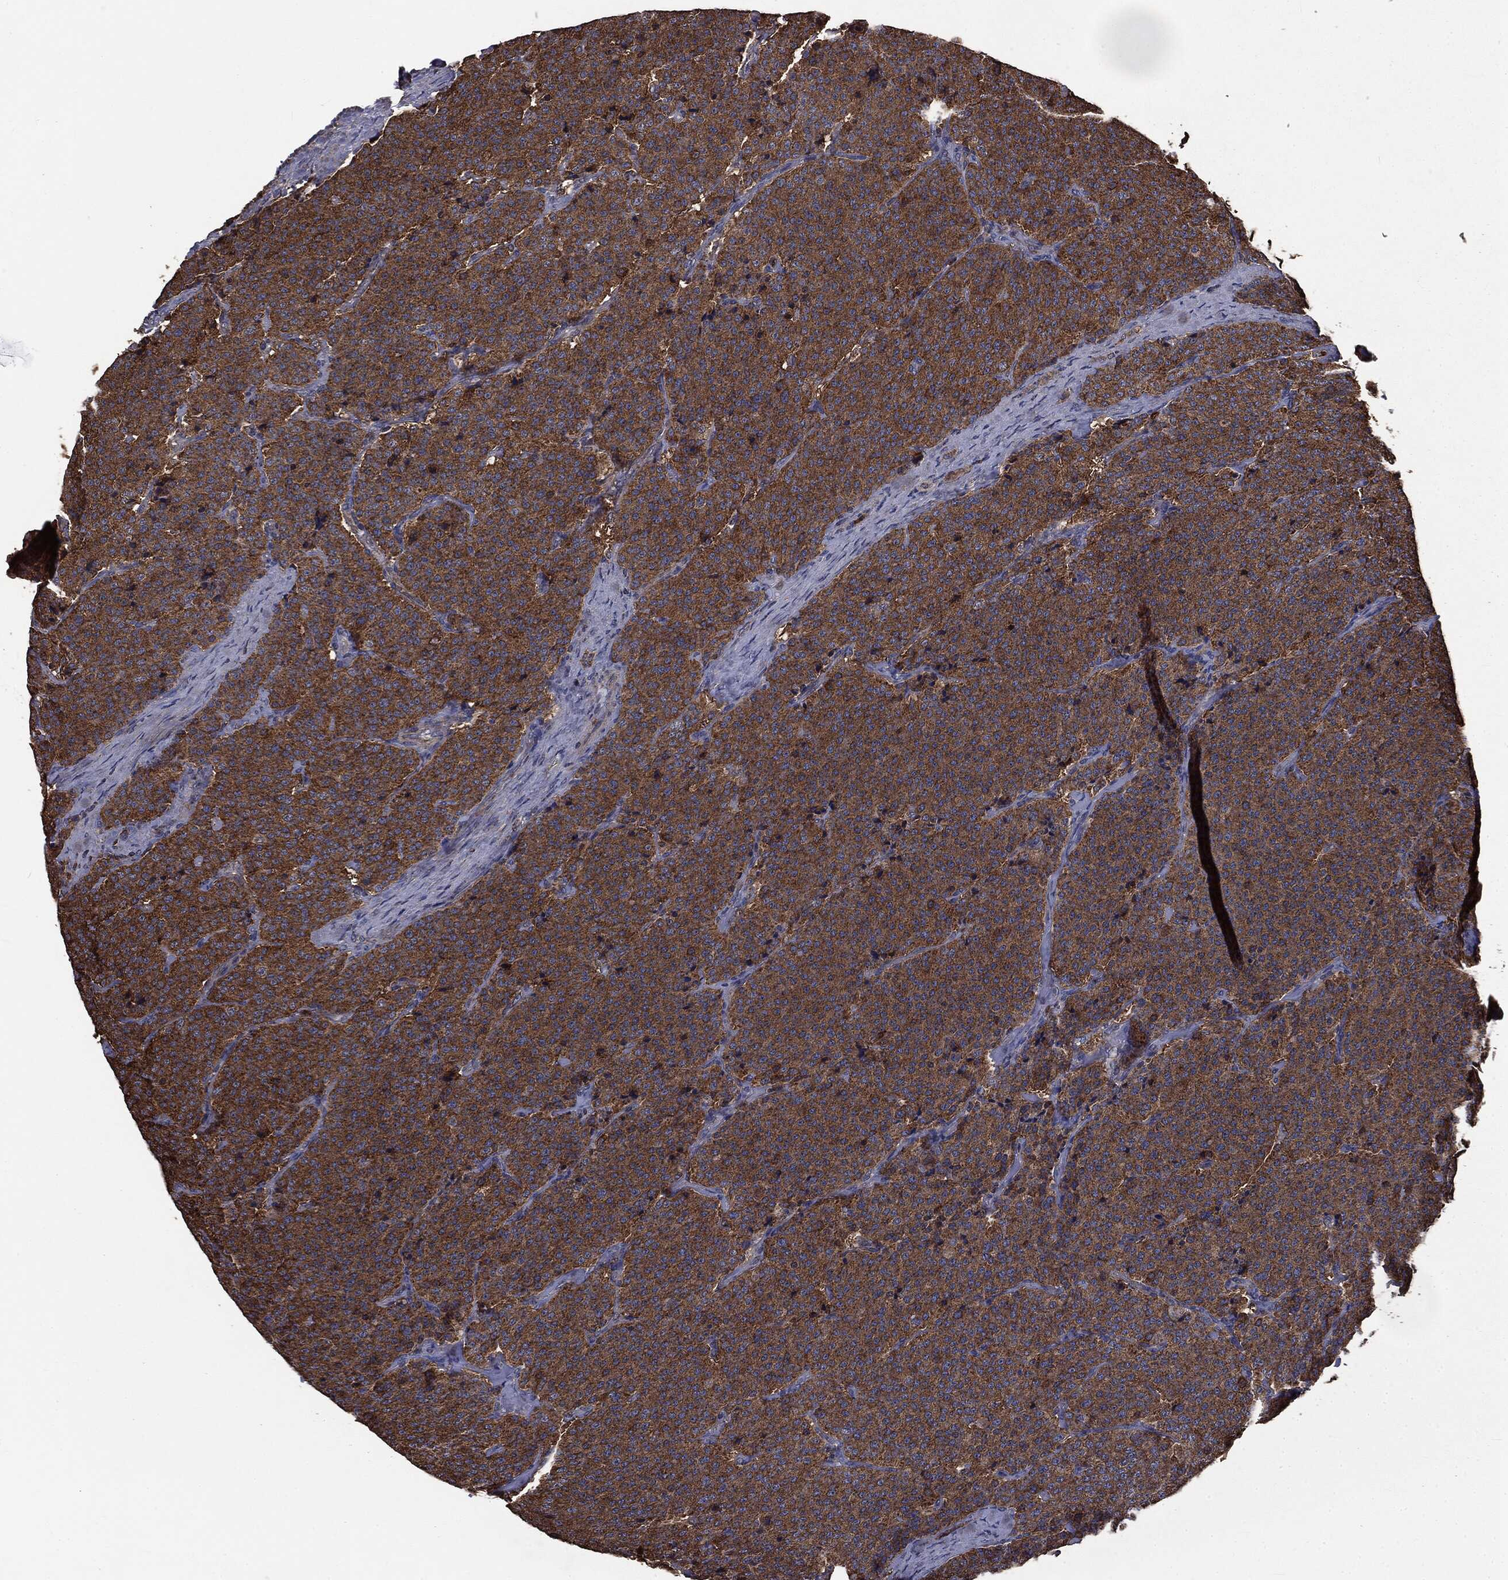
{"staining": {"intensity": "strong", "quantity": ">75%", "location": "cytoplasmic/membranous"}, "tissue": "carcinoid", "cell_type": "Tumor cells", "image_type": "cancer", "snomed": [{"axis": "morphology", "description": "Carcinoid, malignant, NOS"}, {"axis": "topography", "description": "Small intestine"}], "caption": "Carcinoid (malignant) was stained to show a protein in brown. There is high levels of strong cytoplasmic/membranous expression in about >75% of tumor cells. The staining was performed using DAB (3,3'-diaminobenzidine), with brown indicating positive protein expression. Nuclei are stained blue with hematoxylin.", "gene": "MAPK6", "patient": {"sex": "female", "age": 58}}